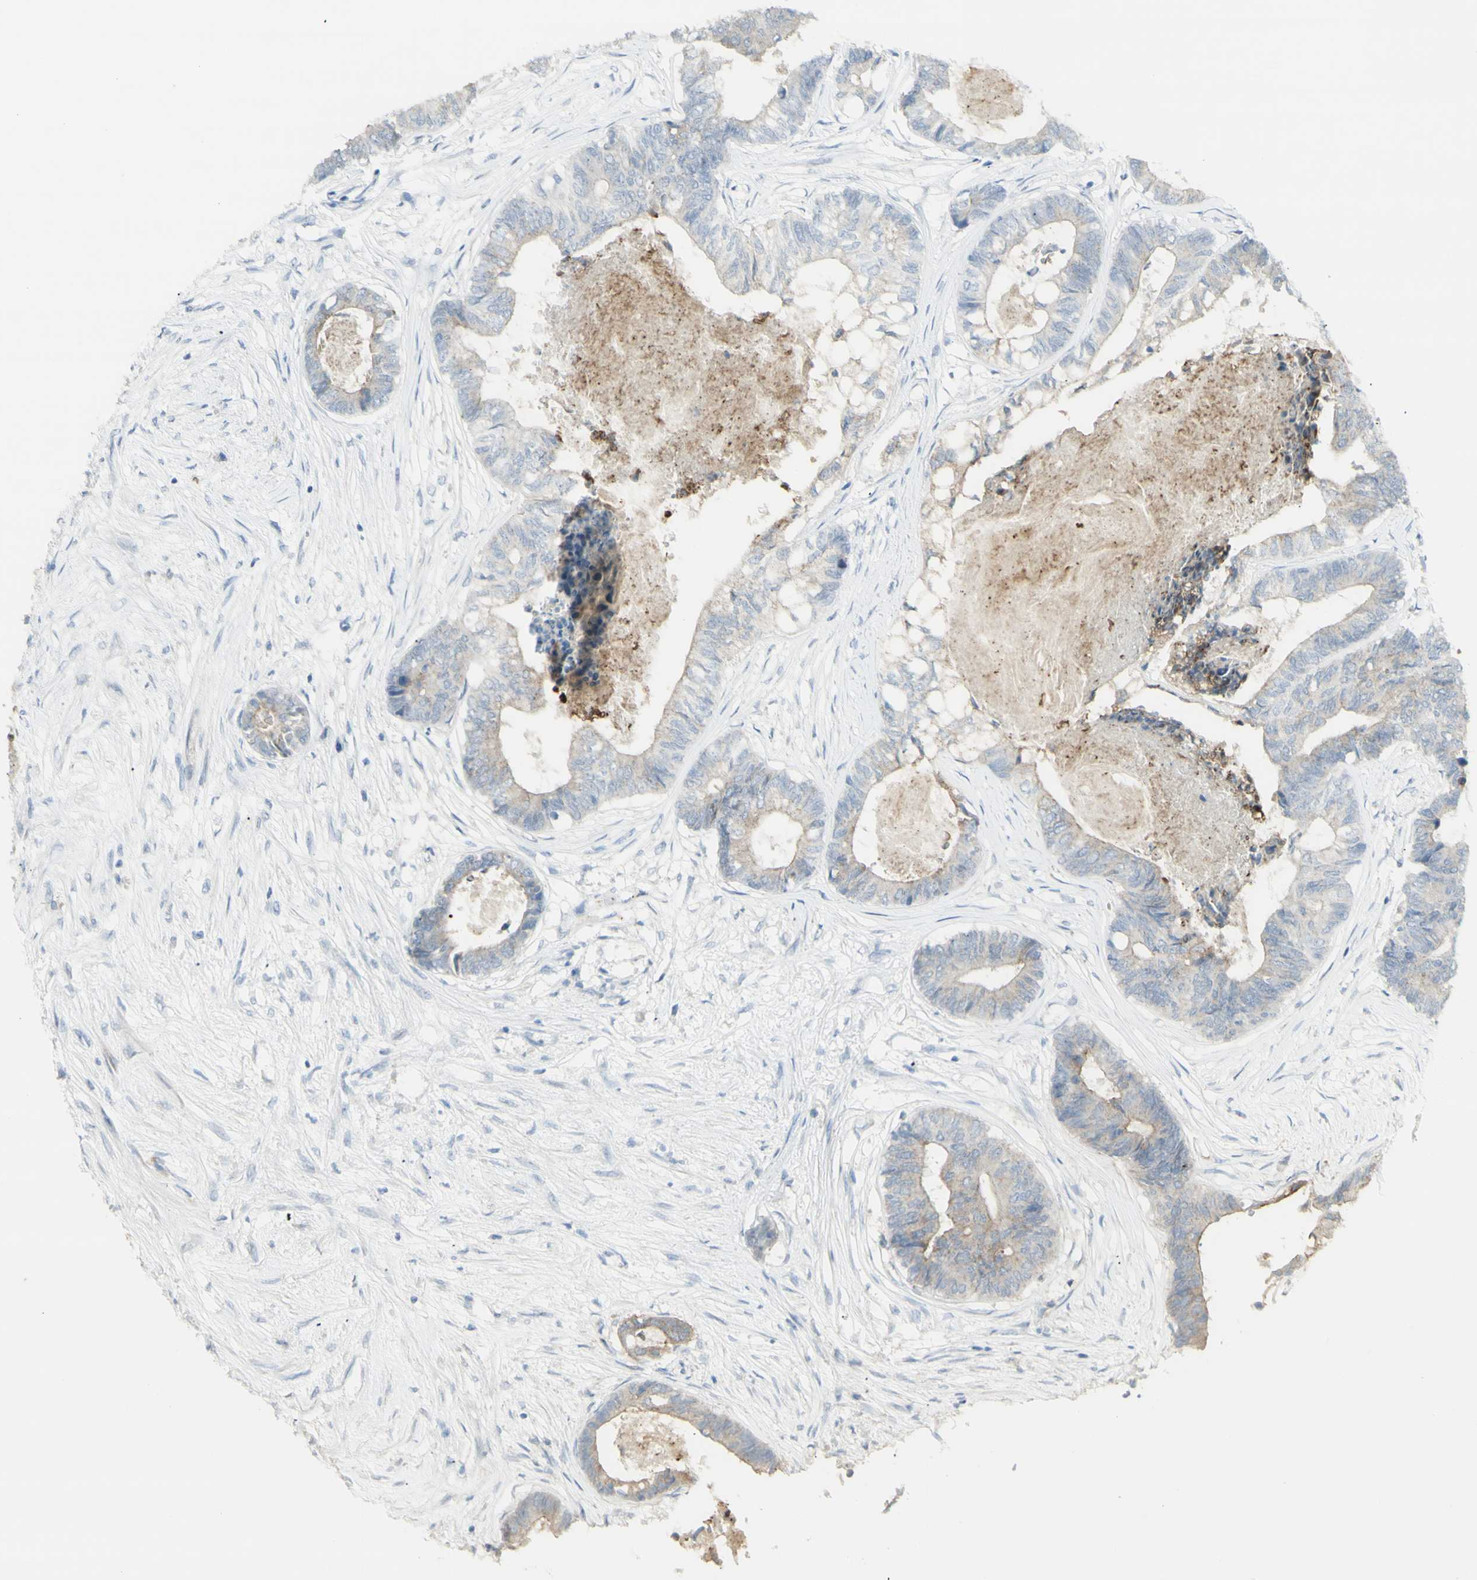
{"staining": {"intensity": "weak", "quantity": "25%-75%", "location": "cytoplasmic/membranous"}, "tissue": "colorectal cancer", "cell_type": "Tumor cells", "image_type": "cancer", "snomed": [{"axis": "morphology", "description": "Adenocarcinoma, NOS"}, {"axis": "topography", "description": "Rectum"}], "caption": "Human adenocarcinoma (colorectal) stained with a protein marker demonstrates weak staining in tumor cells.", "gene": "NDST4", "patient": {"sex": "male", "age": 63}}